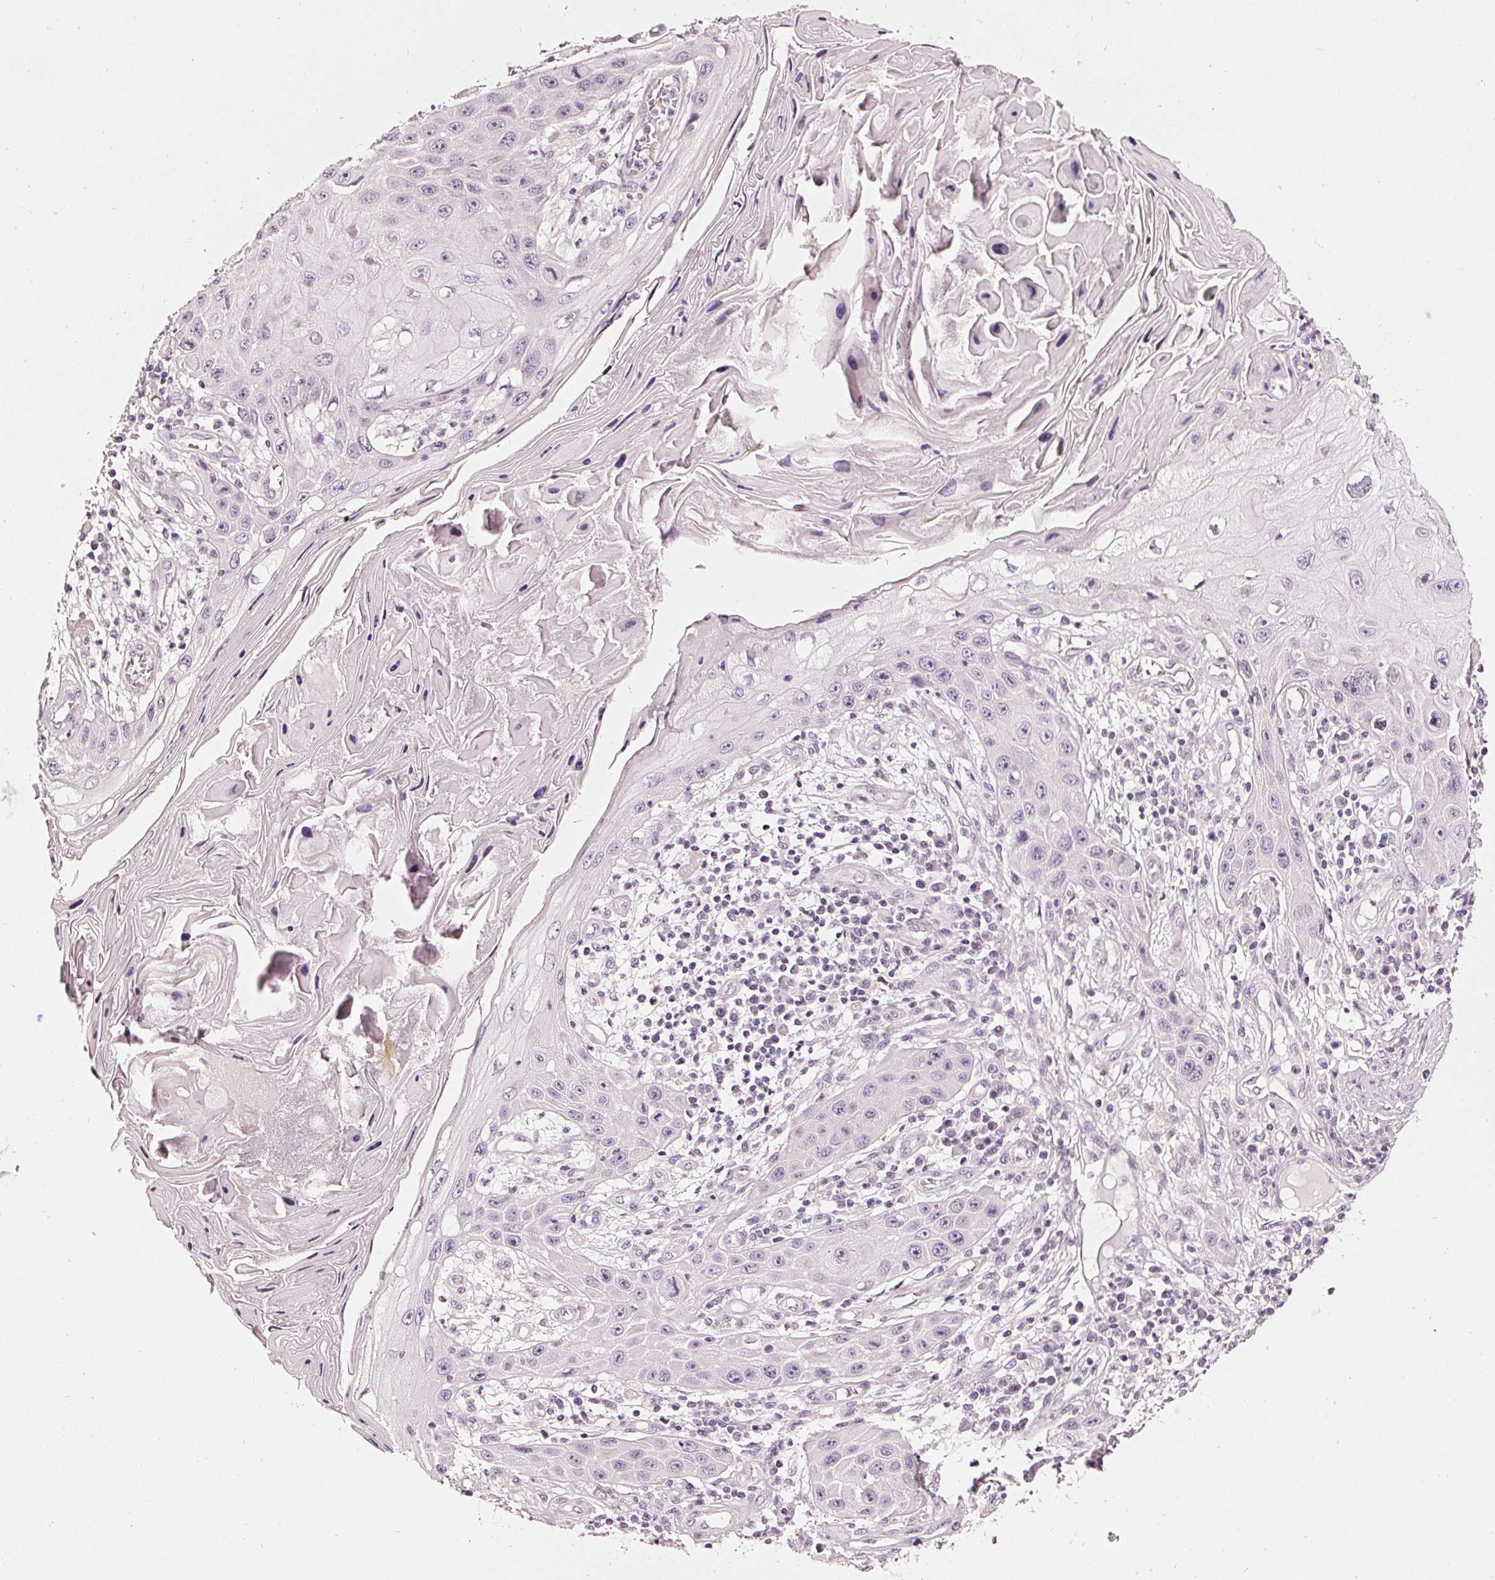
{"staining": {"intensity": "negative", "quantity": "none", "location": "none"}, "tissue": "skin cancer", "cell_type": "Tumor cells", "image_type": "cancer", "snomed": [{"axis": "morphology", "description": "Squamous cell carcinoma, NOS"}, {"axis": "topography", "description": "Skin"}, {"axis": "topography", "description": "Vulva"}], "caption": "High magnification brightfield microscopy of squamous cell carcinoma (skin) stained with DAB (brown) and counterstained with hematoxylin (blue): tumor cells show no significant positivity. (Stains: DAB (3,3'-diaminobenzidine) immunohistochemistry (IHC) with hematoxylin counter stain, Microscopy: brightfield microscopy at high magnification).", "gene": "CNP", "patient": {"sex": "female", "age": 44}}